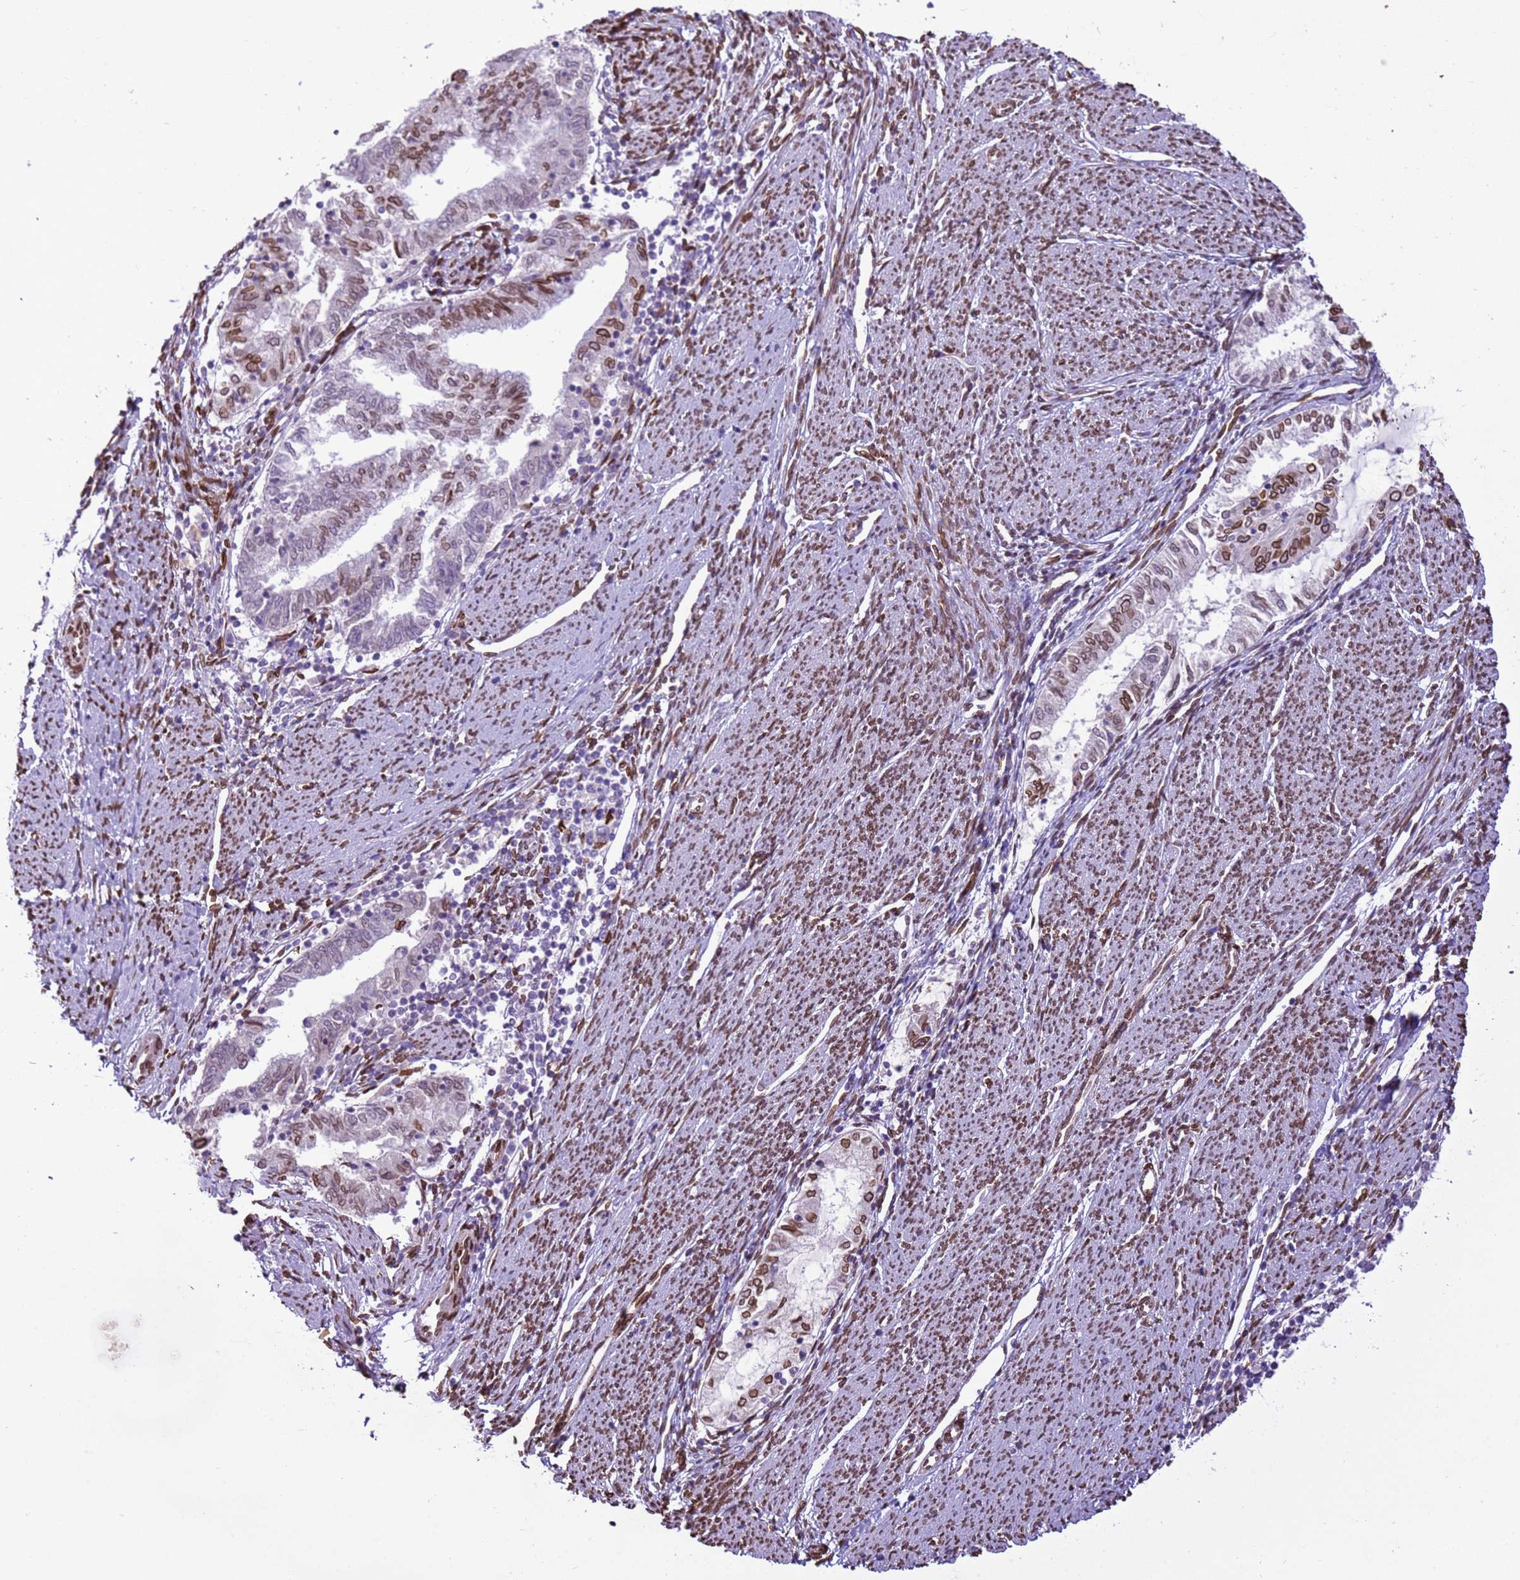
{"staining": {"intensity": "moderate", "quantity": "25%-75%", "location": "cytoplasmic/membranous,nuclear"}, "tissue": "endometrial cancer", "cell_type": "Tumor cells", "image_type": "cancer", "snomed": [{"axis": "morphology", "description": "Adenocarcinoma, NOS"}, {"axis": "topography", "description": "Endometrium"}], "caption": "Moderate cytoplasmic/membranous and nuclear positivity for a protein is present in about 25%-75% of tumor cells of endometrial cancer (adenocarcinoma) using immunohistochemistry.", "gene": "TMEM47", "patient": {"sex": "female", "age": 79}}